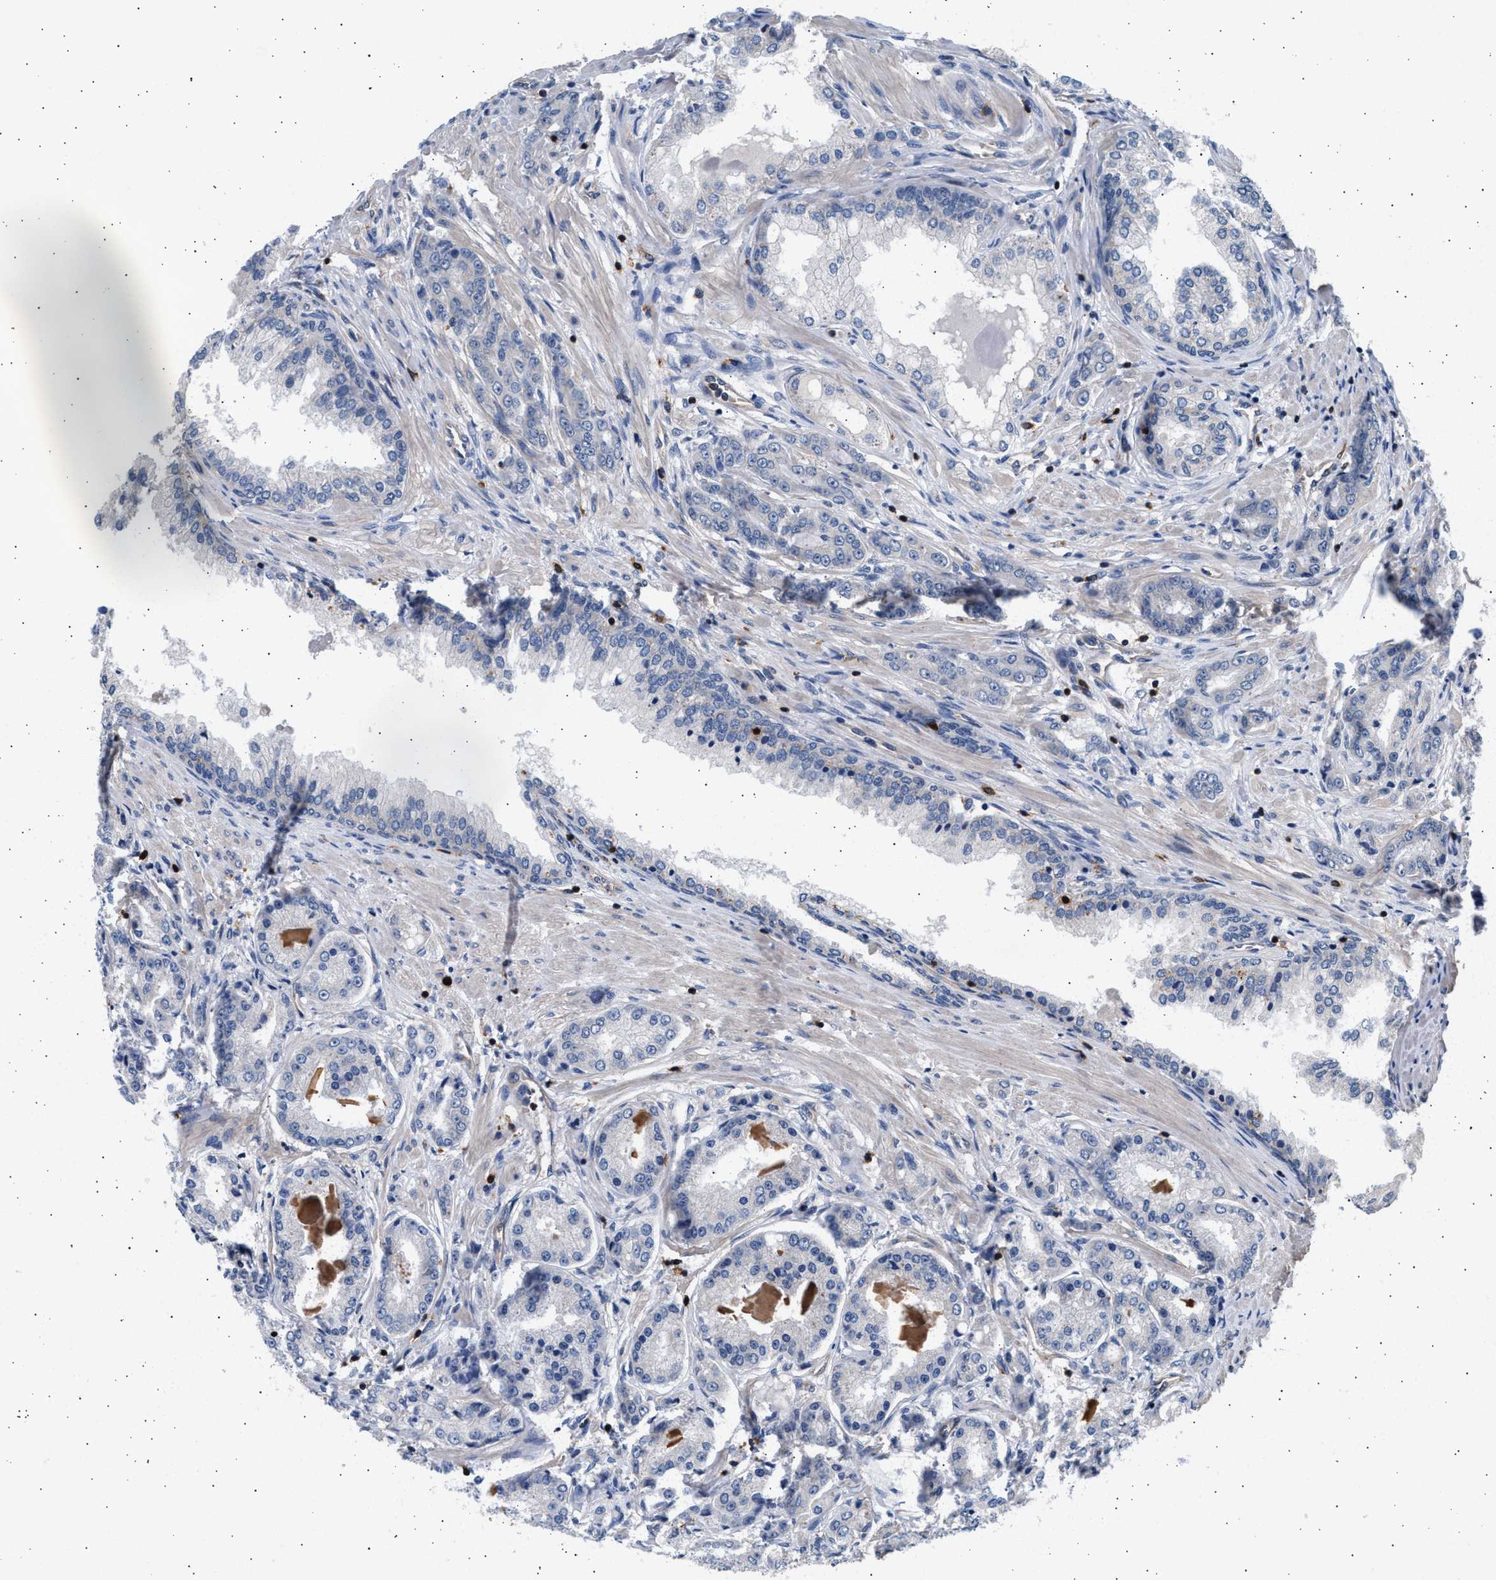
{"staining": {"intensity": "negative", "quantity": "none", "location": "none"}, "tissue": "prostate cancer", "cell_type": "Tumor cells", "image_type": "cancer", "snomed": [{"axis": "morphology", "description": "Adenocarcinoma, High grade"}, {"axis": "topography", "description": "Prostate"}], "caption": "The image reveals no staining of tumor cells in prostate cancer (adenocarcinoma (high-grade)). (IHC, brightfield microscopy, high magnification).", "gene": "GRAP2", "patient": {"sex": "male", "age": 59}}